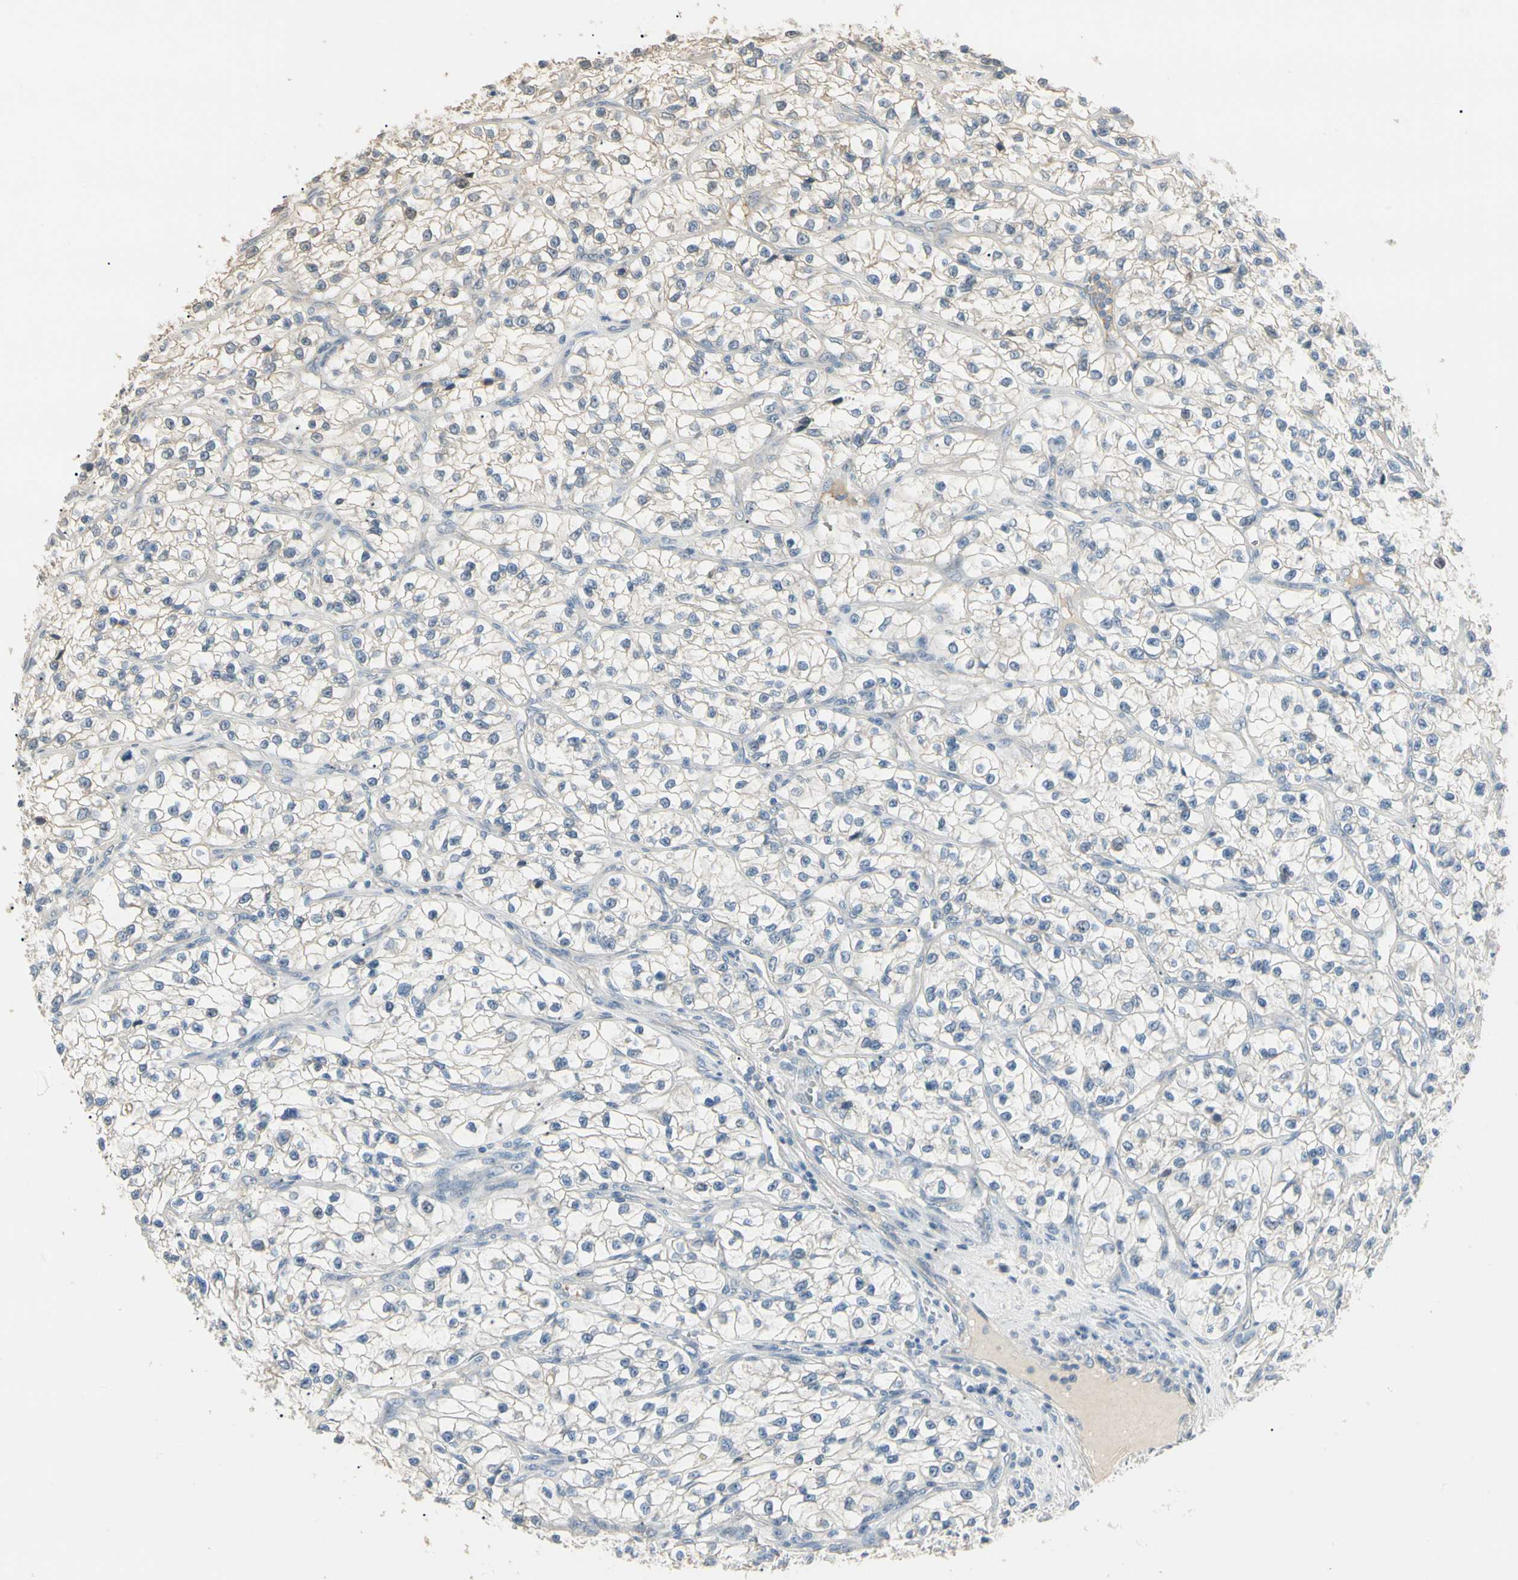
{"staining": {"intensity": "negative", "quantity": "none", "location": "none"}, "tissue": "renal cancer", "cell_type": "Tumor cells", "image_type": "cancer", "snomed": [{"axis": "morphology", "description": "Adenocarcinoma, NOS"}, {"axis": "topography", "description": "Kidney"}], "caption": "This micrograph is of renal cancer stained with immunohistochemistry (IHC) to label a protein in brown with the nuclei are counter-stained blue. There is no positivity in tumor cells.", "gene": "GNE", "patient": {"sex": "female", "age": 57}}